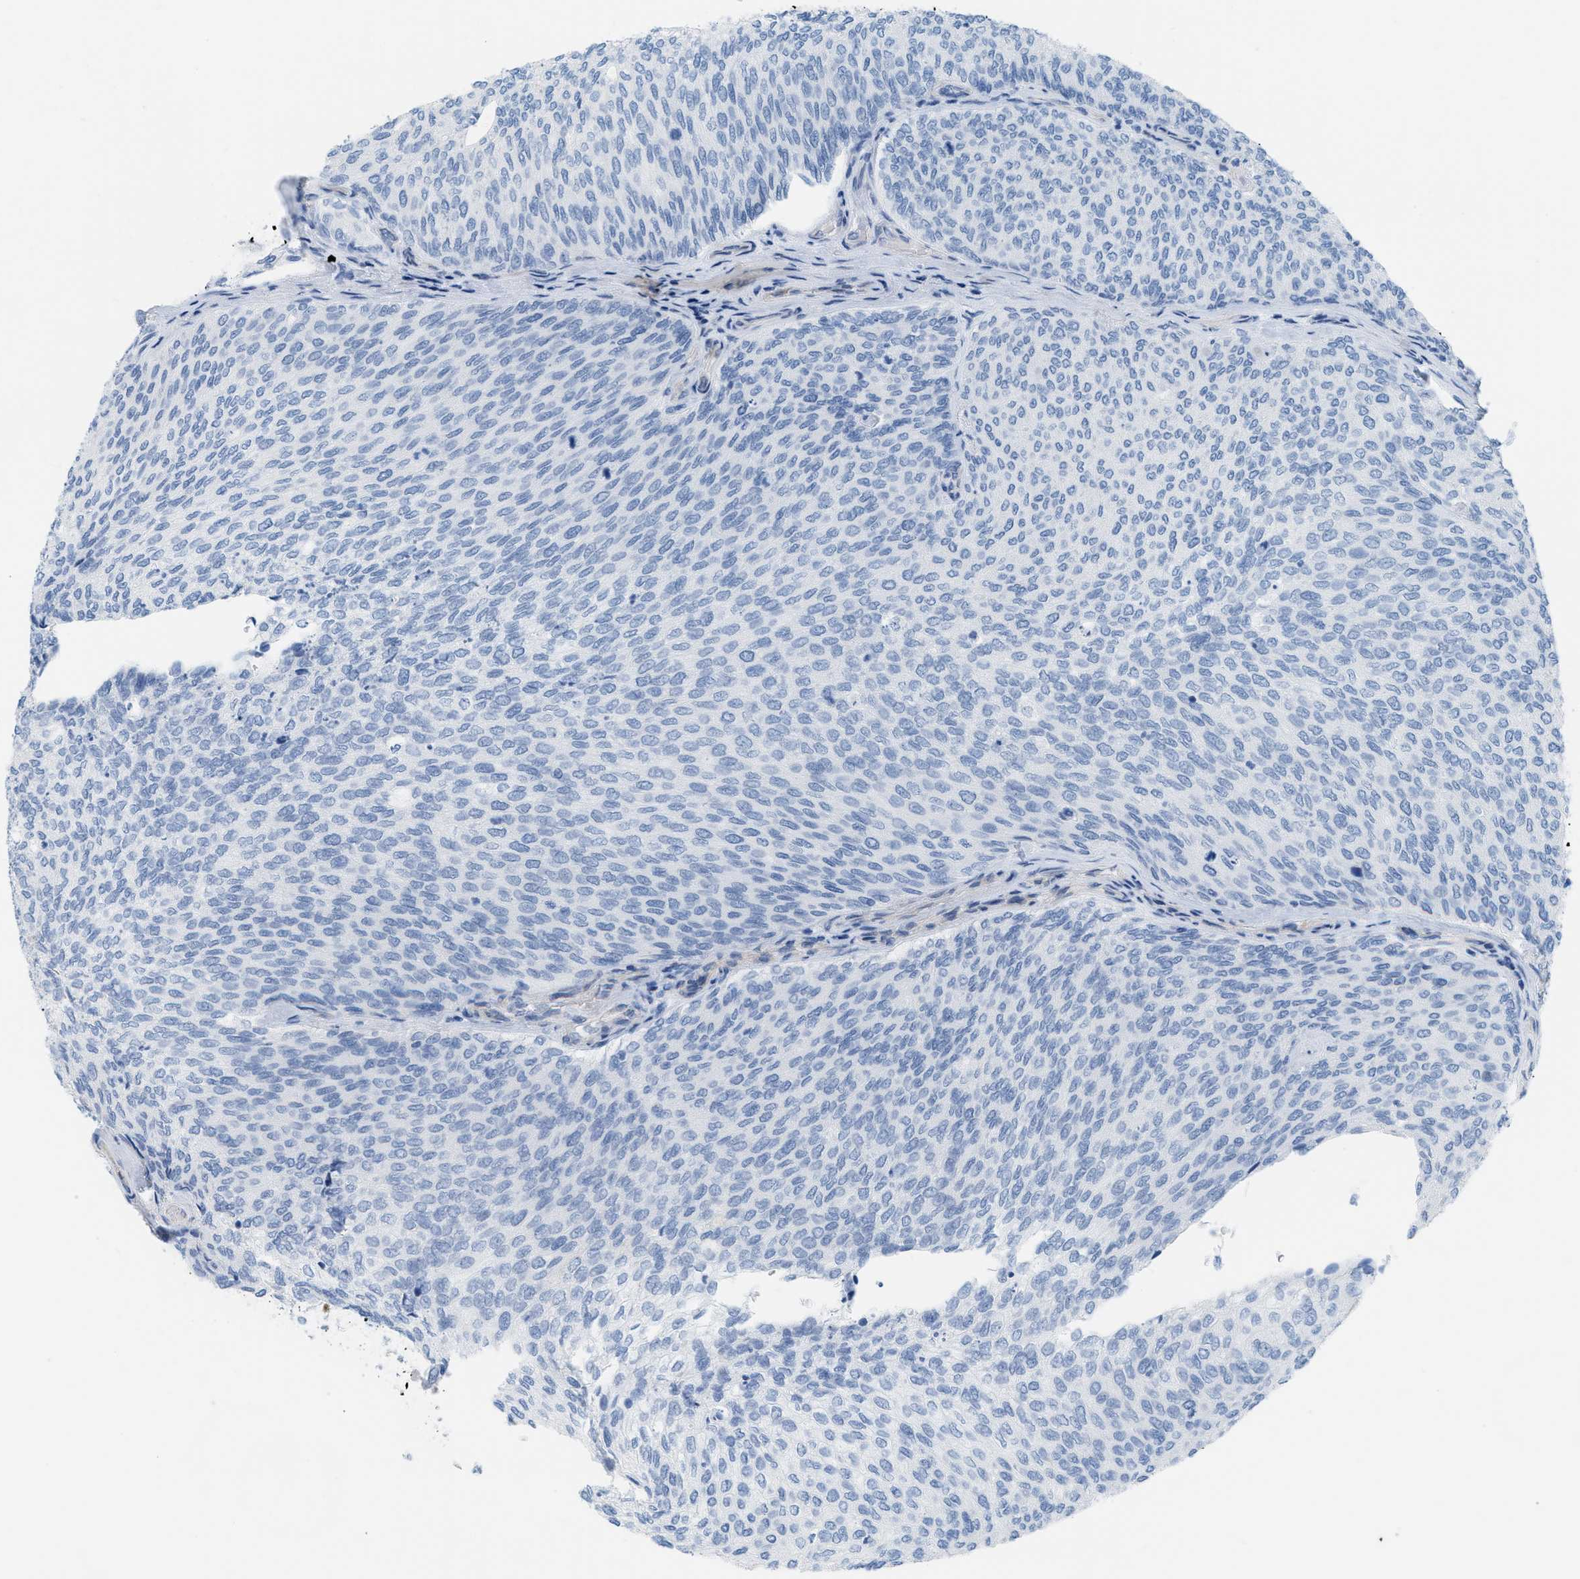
{"staining": {"intensity": "negative", "quantity": "none", "location": "none"}, "tissue": "urothelial cancer", "cell_type": "Tumor cells", "image_type": "cancer", "snomed": [{"axis": "morphology", "description": "Urothelial carcinoma, Low grade"}, {"axis": "topography", "description": "Urinary bladder"}], "caption": "There is no significant expression in tumor cells of low-grade urothelial carcinoma. (Brightfield microscopy of DAB (3,3'-diaminobenzidine) immunohistochemistry (IHC) at high magnification).", "gene": "SLC12A1", "patient": {"sex": "female", "age": 79}}